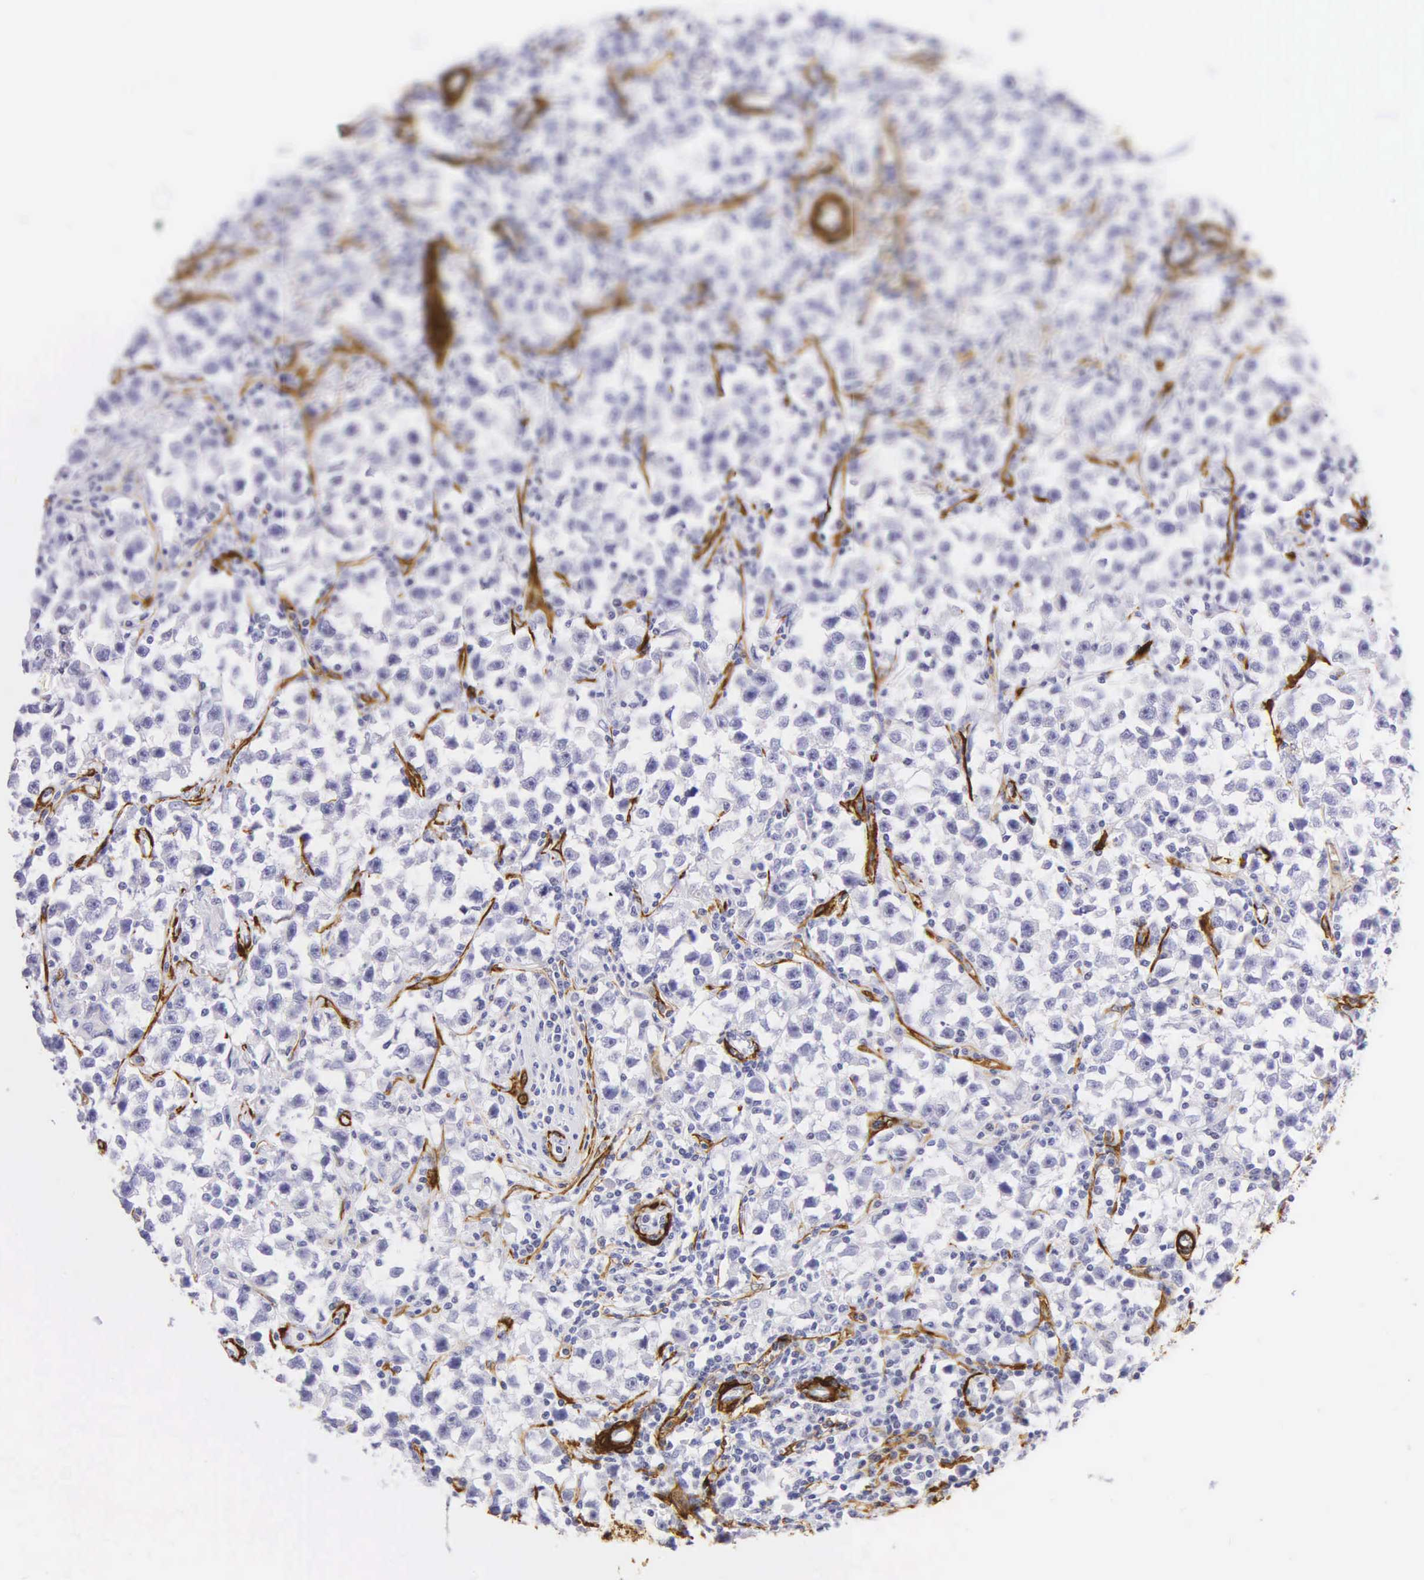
{"staining": {"intensity": "negative", "quantity": "none", "location": "none"}, "tissue": "testis cancer", "cell_type": "Tumor cells", "image_type": "cancer", "snomed": [{"axis": "morphology", "description": "Seminoma, NOS"}, {"axis": "topography", "description": "Testis"}], "caption": "The IHC histopathology image has no significant expression in tumor cells of seminoma (testis) tissue.", "gene": "ACTA2", "patient": {"sex": "male", "age": 33}}